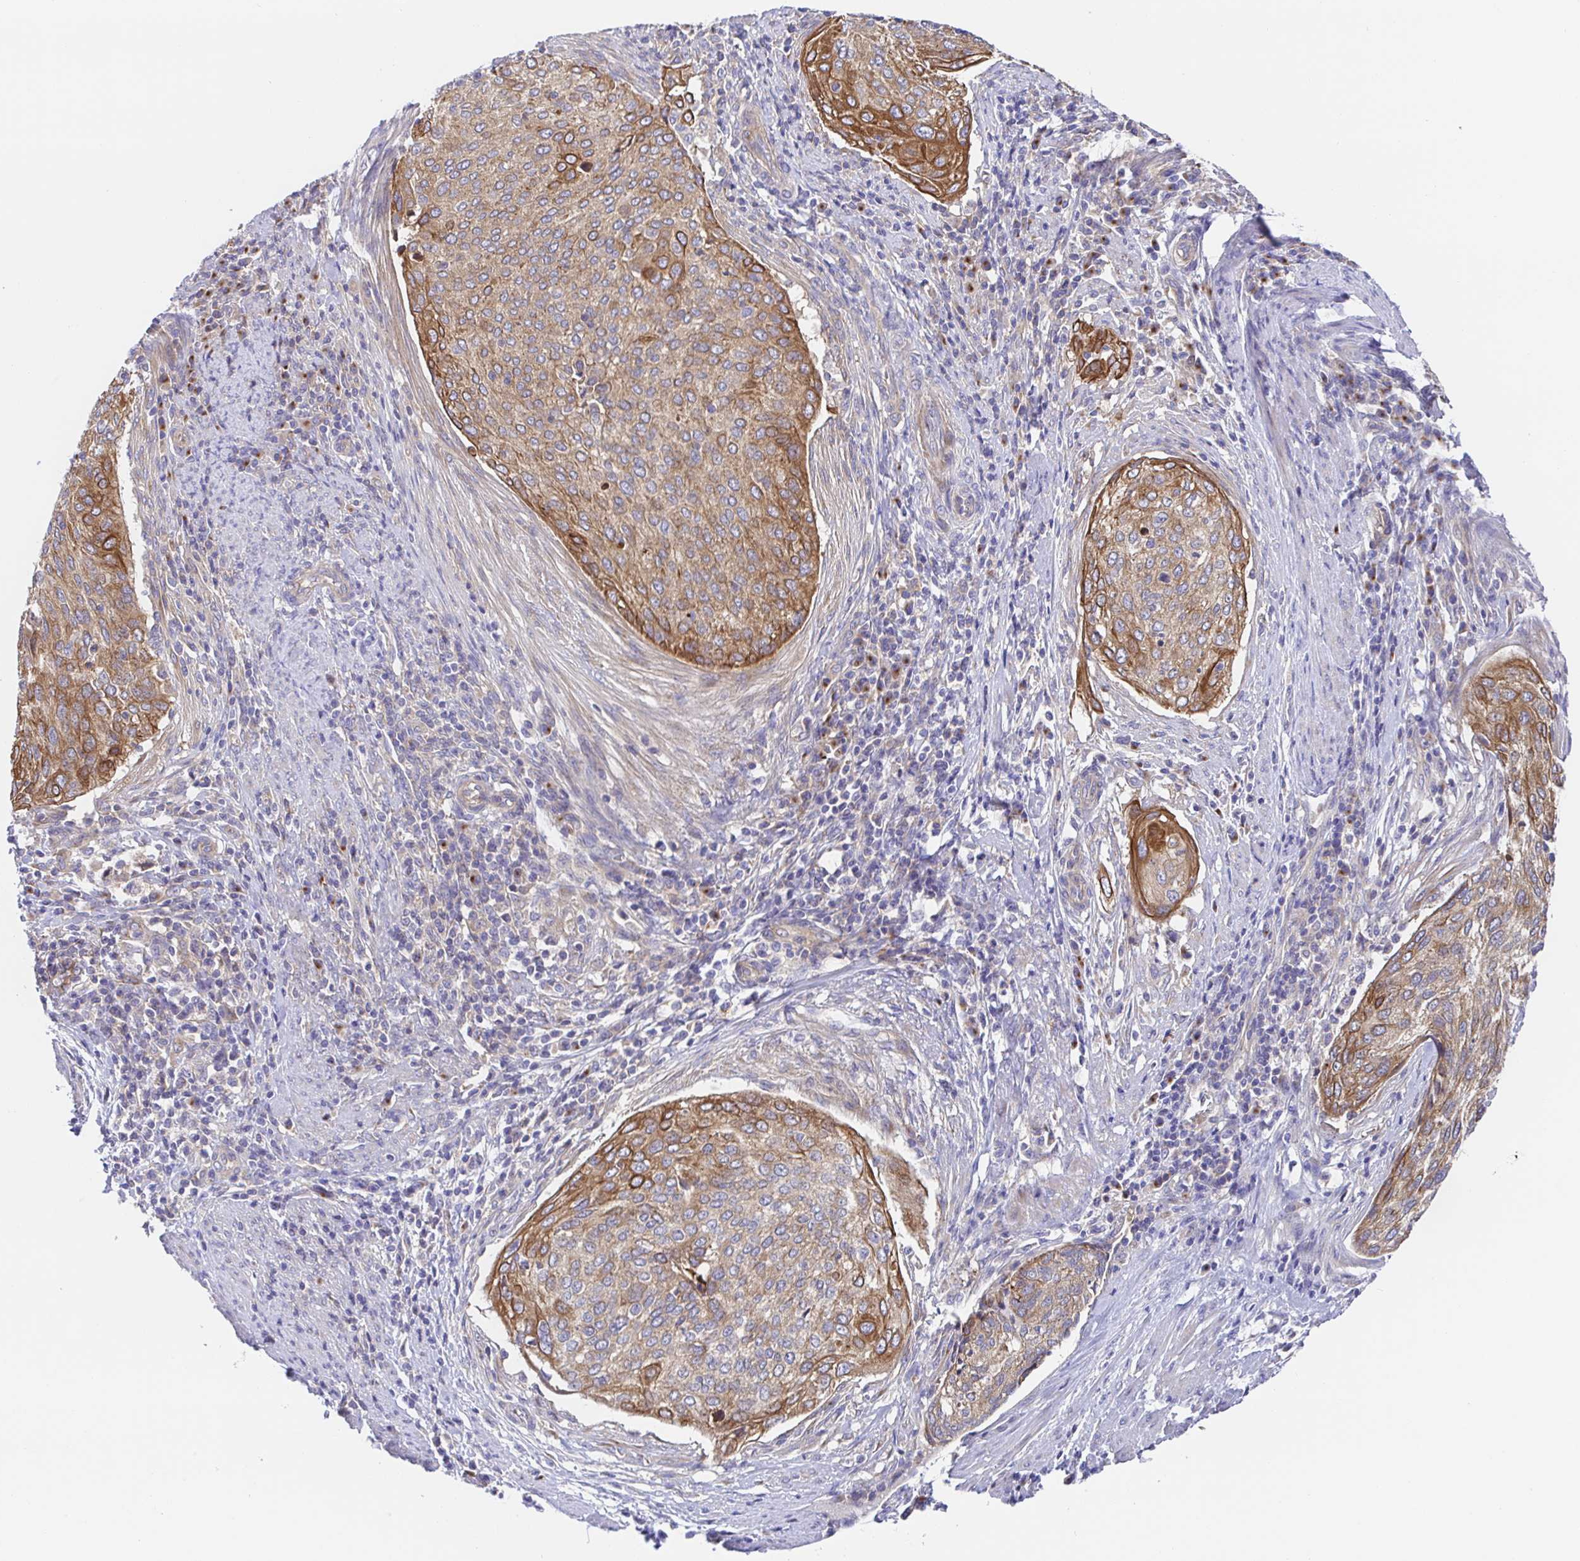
{"staining": {"intensity": "strong", "quantity": "25%-75%", "location": "cytoplasmic/membranous"}, "tissue": "cervical cancer", "cell_type": "Tumor cells", "image_type": "cancer", "snomed": [{"axis": "morphology", "description": "Squamous cell carcinoma, NOS"}, {"axis": "topography", "description": "Cervix"}], "caption": "DAB (3,3'-diaminobenzidine) immunohistochemical staining of squamous cell carcinoma (cervical) exhibits strong cytoplasmic/membranous protein expression in about 25%-75% of tumor cells.", "gene": "GOLGA1", "patient": {"sex": "female", "age": 38}}